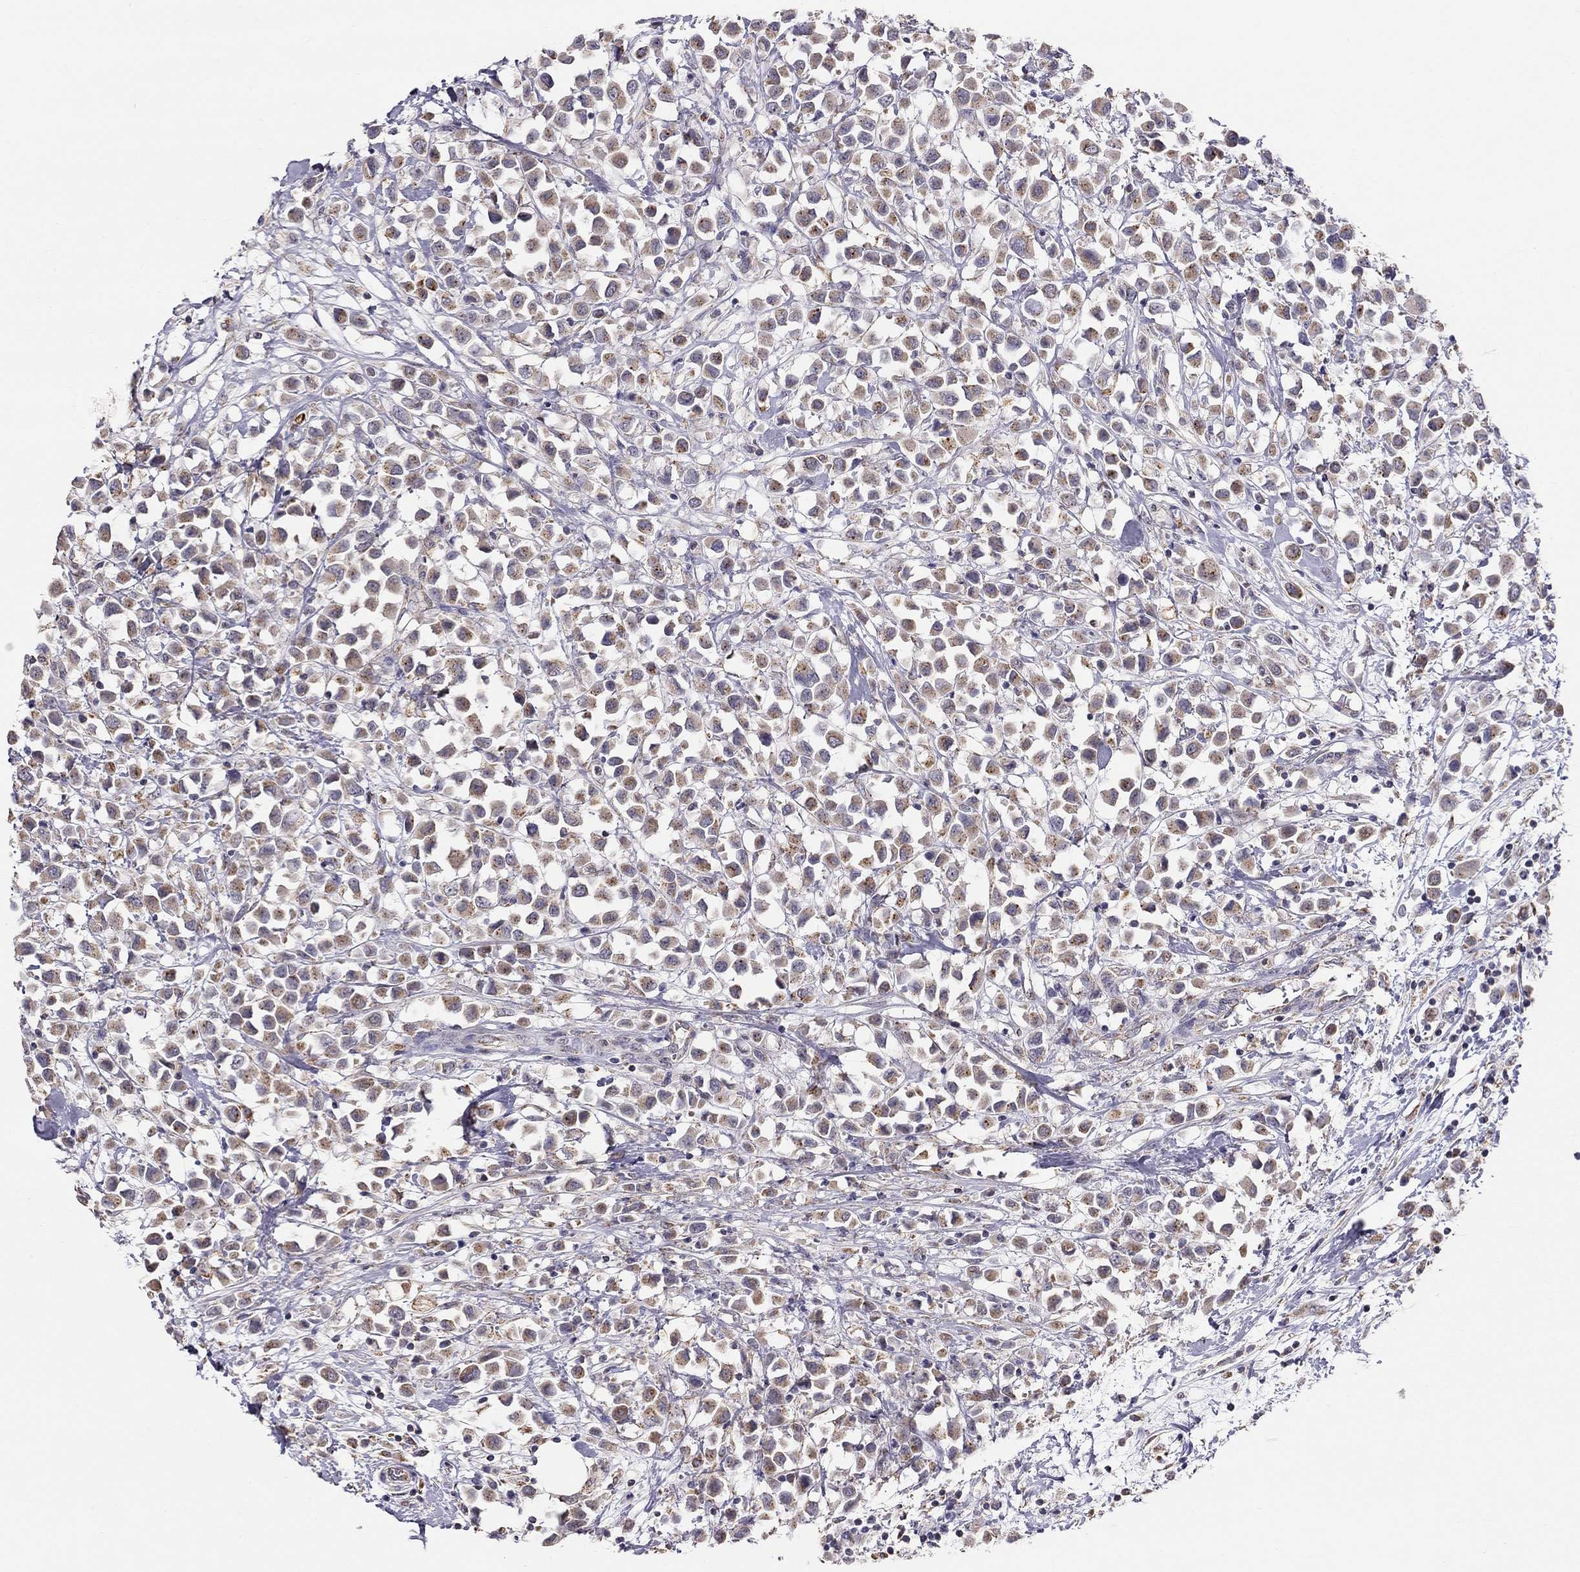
{"staining": {"intensity": "moderate", "quantity": ">75%", "location": "cytoplasmic/membranous"}, "tissue": "breast cancer", "cell_type": "Tumor cells", "image_type": "cancer", "snomed": [{"axis": "morphology", "description": "Duct carcinoma"}, {"axis": "topography", "description": "Breast"}], "caption": "High-power microscopy captured an immunohistochemistry (IHC) histopathology image of breast cancer (intraductal carcinoma), revealing moderate cytoplasmic/membranous expression in about >75% of tumor cells.", "gene": "LRIT3", "patient": {"sex": "female", "age": 61}}